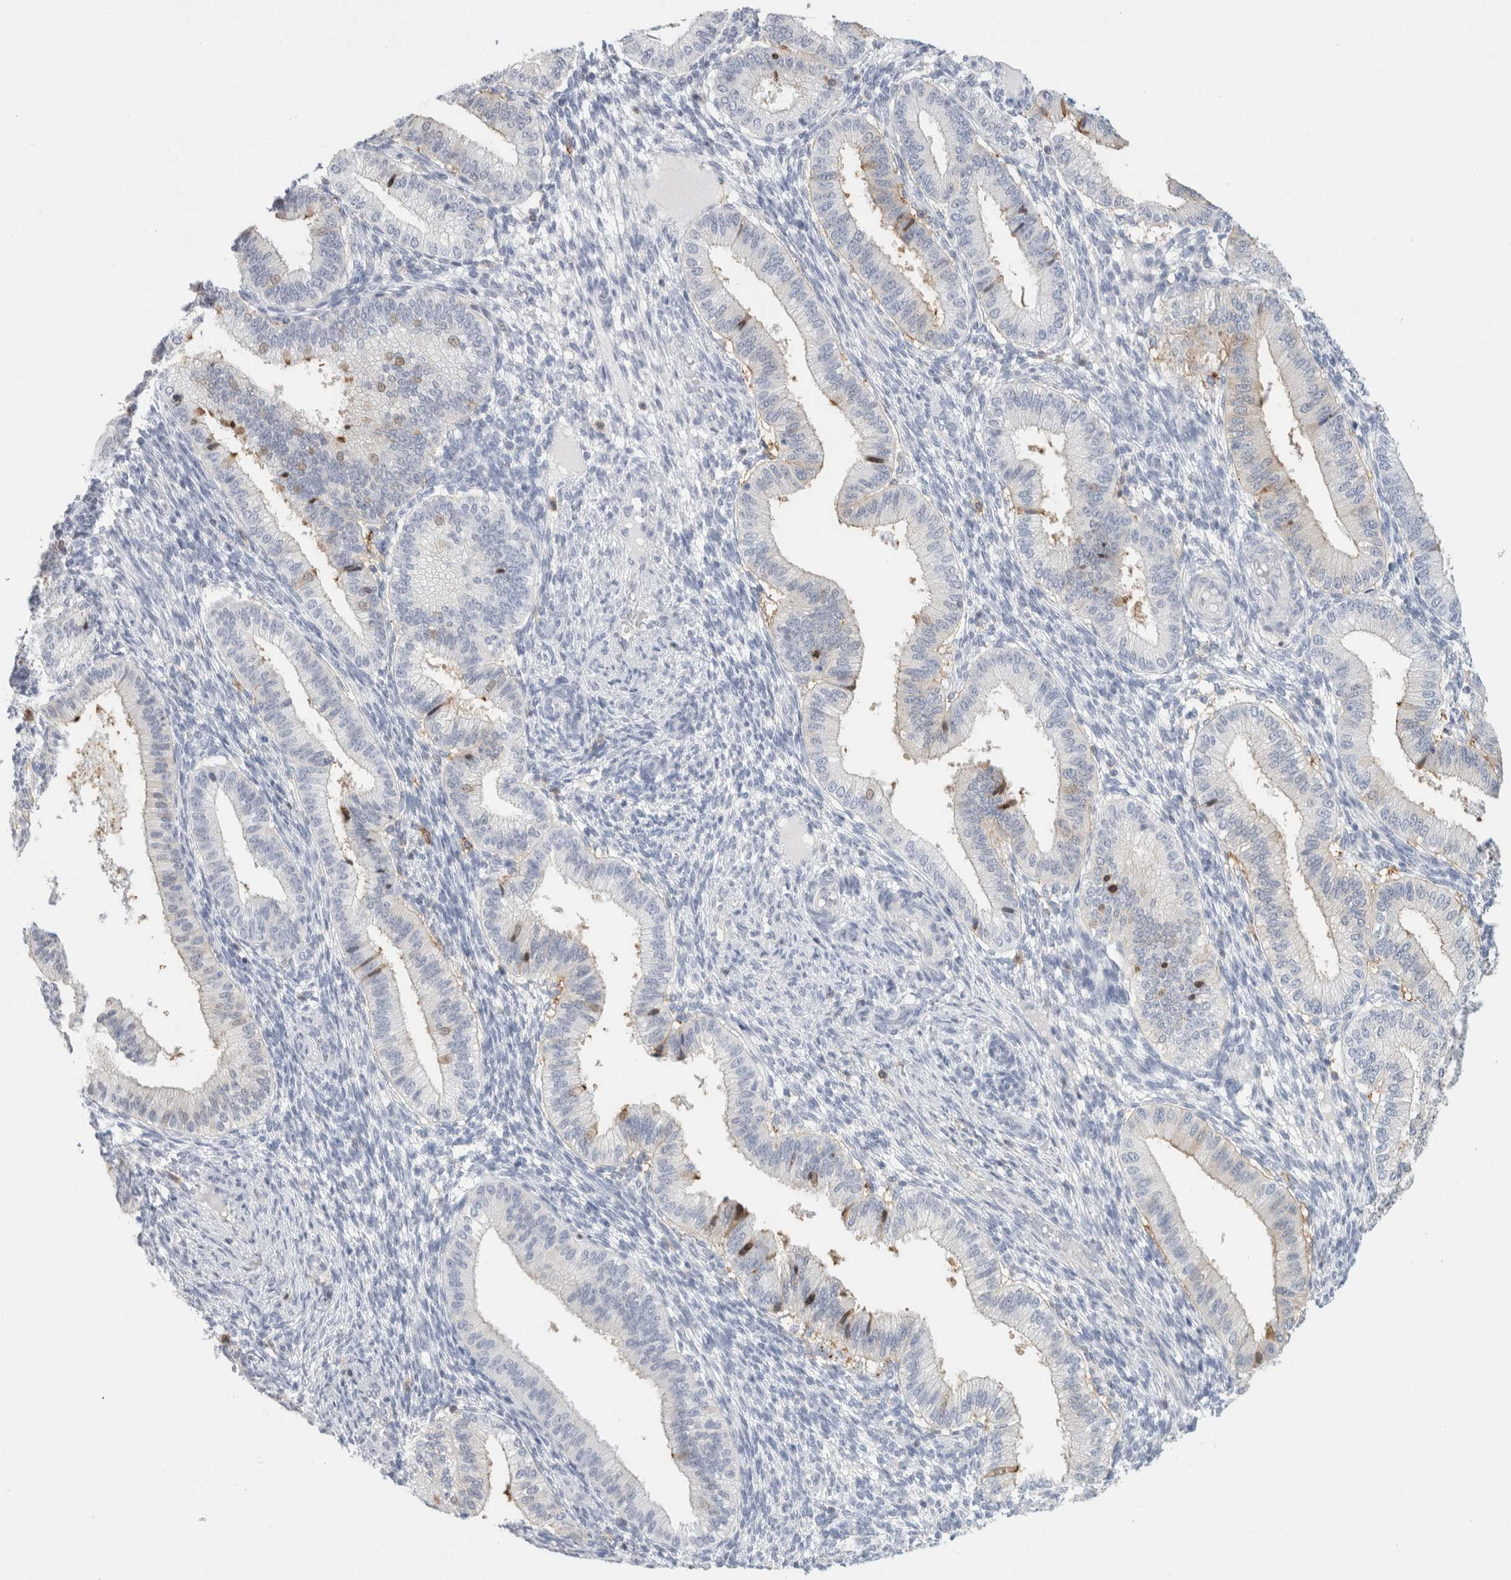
{"staining": {"intensity": "negative", "quantity": "none", "location": "none"}, "tissue": "endometrium", "cell_type": "Cells in endometrial stroma", "image_type": "normal", "snomed": [{"axis": "morphology", "description": "Normal tissue, NOS"}, {"axis": "topography", "description": "Endometrium"}], "caption": "Immunohistochemistry micrograph of normal human endometrium stained for a protein (brown), which shows no positivity in cells in endometrial stroma. (DAB (3,3'-diaminobenzidine) IHC with hematoxylin counter stain).", "gene": "P2RY2", "patient": {"sex": "female", "age": 39}}